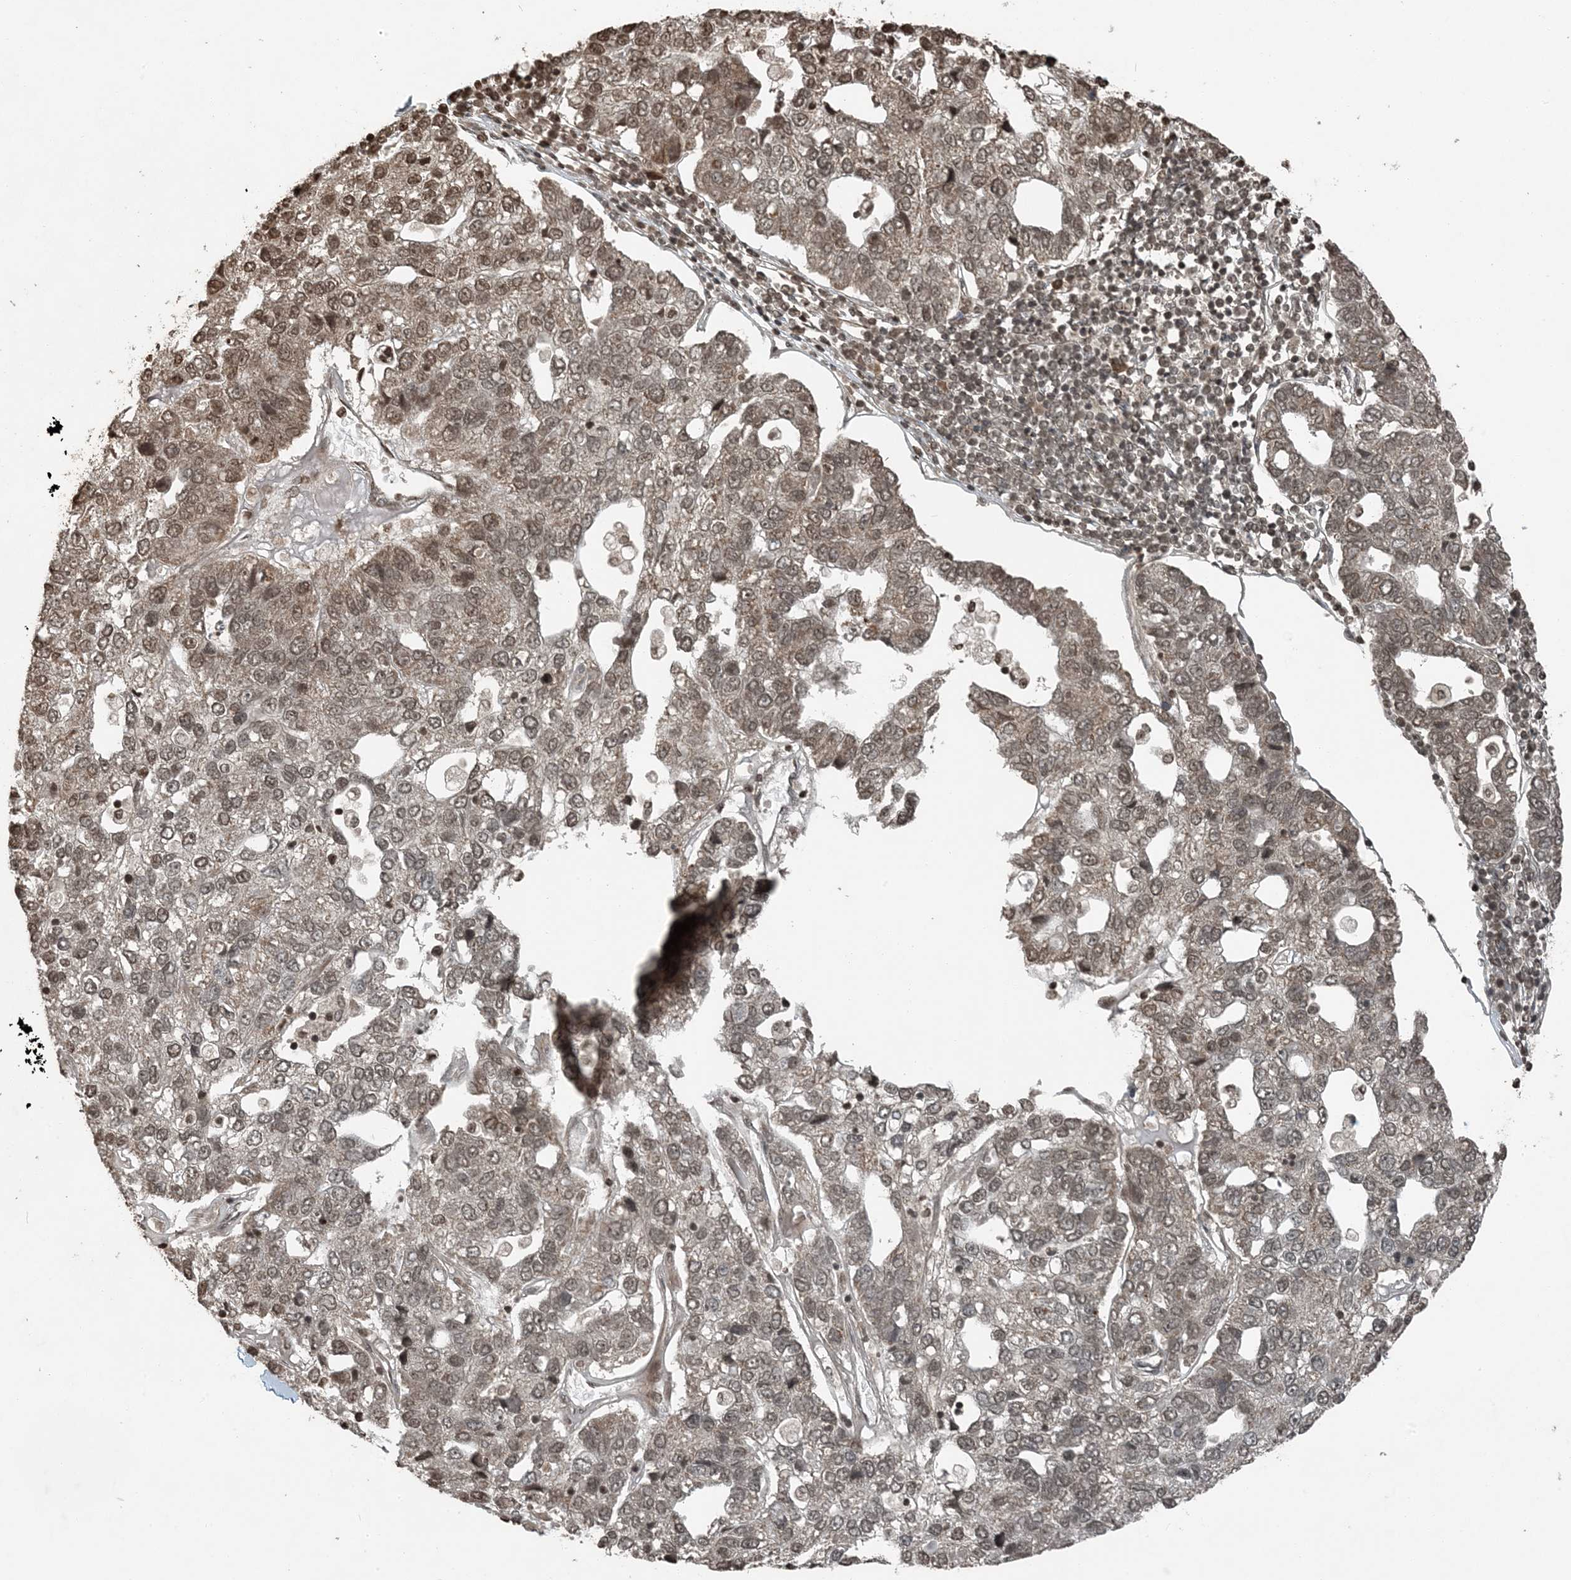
{"staining": {"intensity": "moderate", "quantity": ">75%", "location": "nuclear"}, "tissue": "pancreatic cancer", "cell_type": "Tumor cells", "image_type": "cancer", "snomed": [{"axis": "morphology", "description": "Adenocarcinoma, NOS"}, {"axis": "topography", "description": "Pancreas"}], "caption": "Human pancreatic cancer (adenocarcinoma) stained with a brown dye reveals moderate nuclear positive positivity in about >75% of tumor cells.", "gene": "ZFAND2B", "patient": {"sex": "female", "age": 61}}